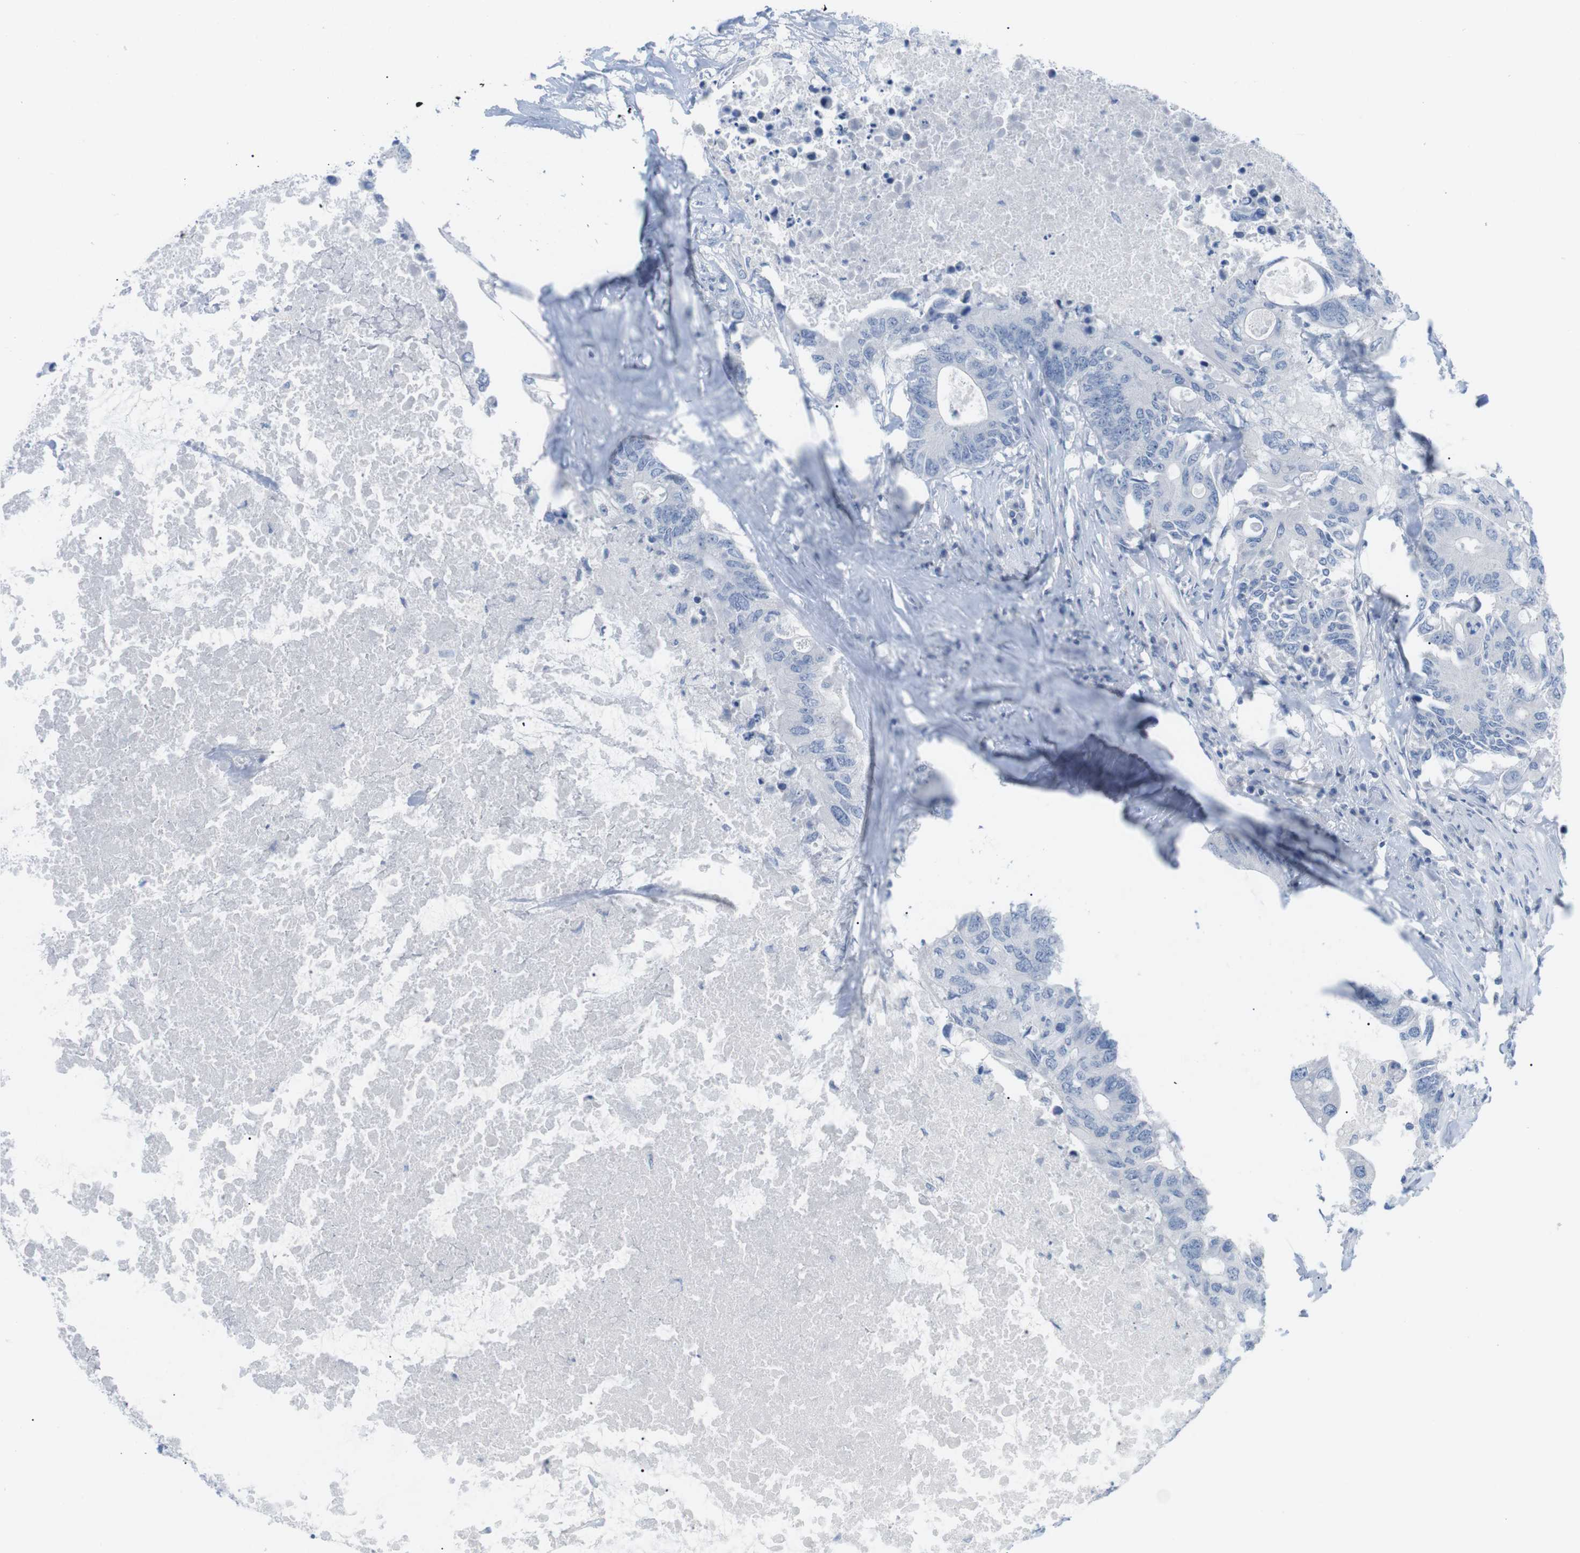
{"staining": {"intensity": "negative", "quantity": "none", "location": "none"}, "tissue": "colorectal cancer", "cell_type": "Tumor cells", "image_type": "cancer", "snomed": [{"axis": "morphology", "description": "Adenocarcinoma, NOS"}, {"axis": "topography", "description": "Colon"}], "caption": "The IHC photomicrograph has no significant expression in tumor cells of adenocarcinoma (colorectal) tissue.", "gene": "HBG2", "patient": {"sex": "male", "age": 71}}